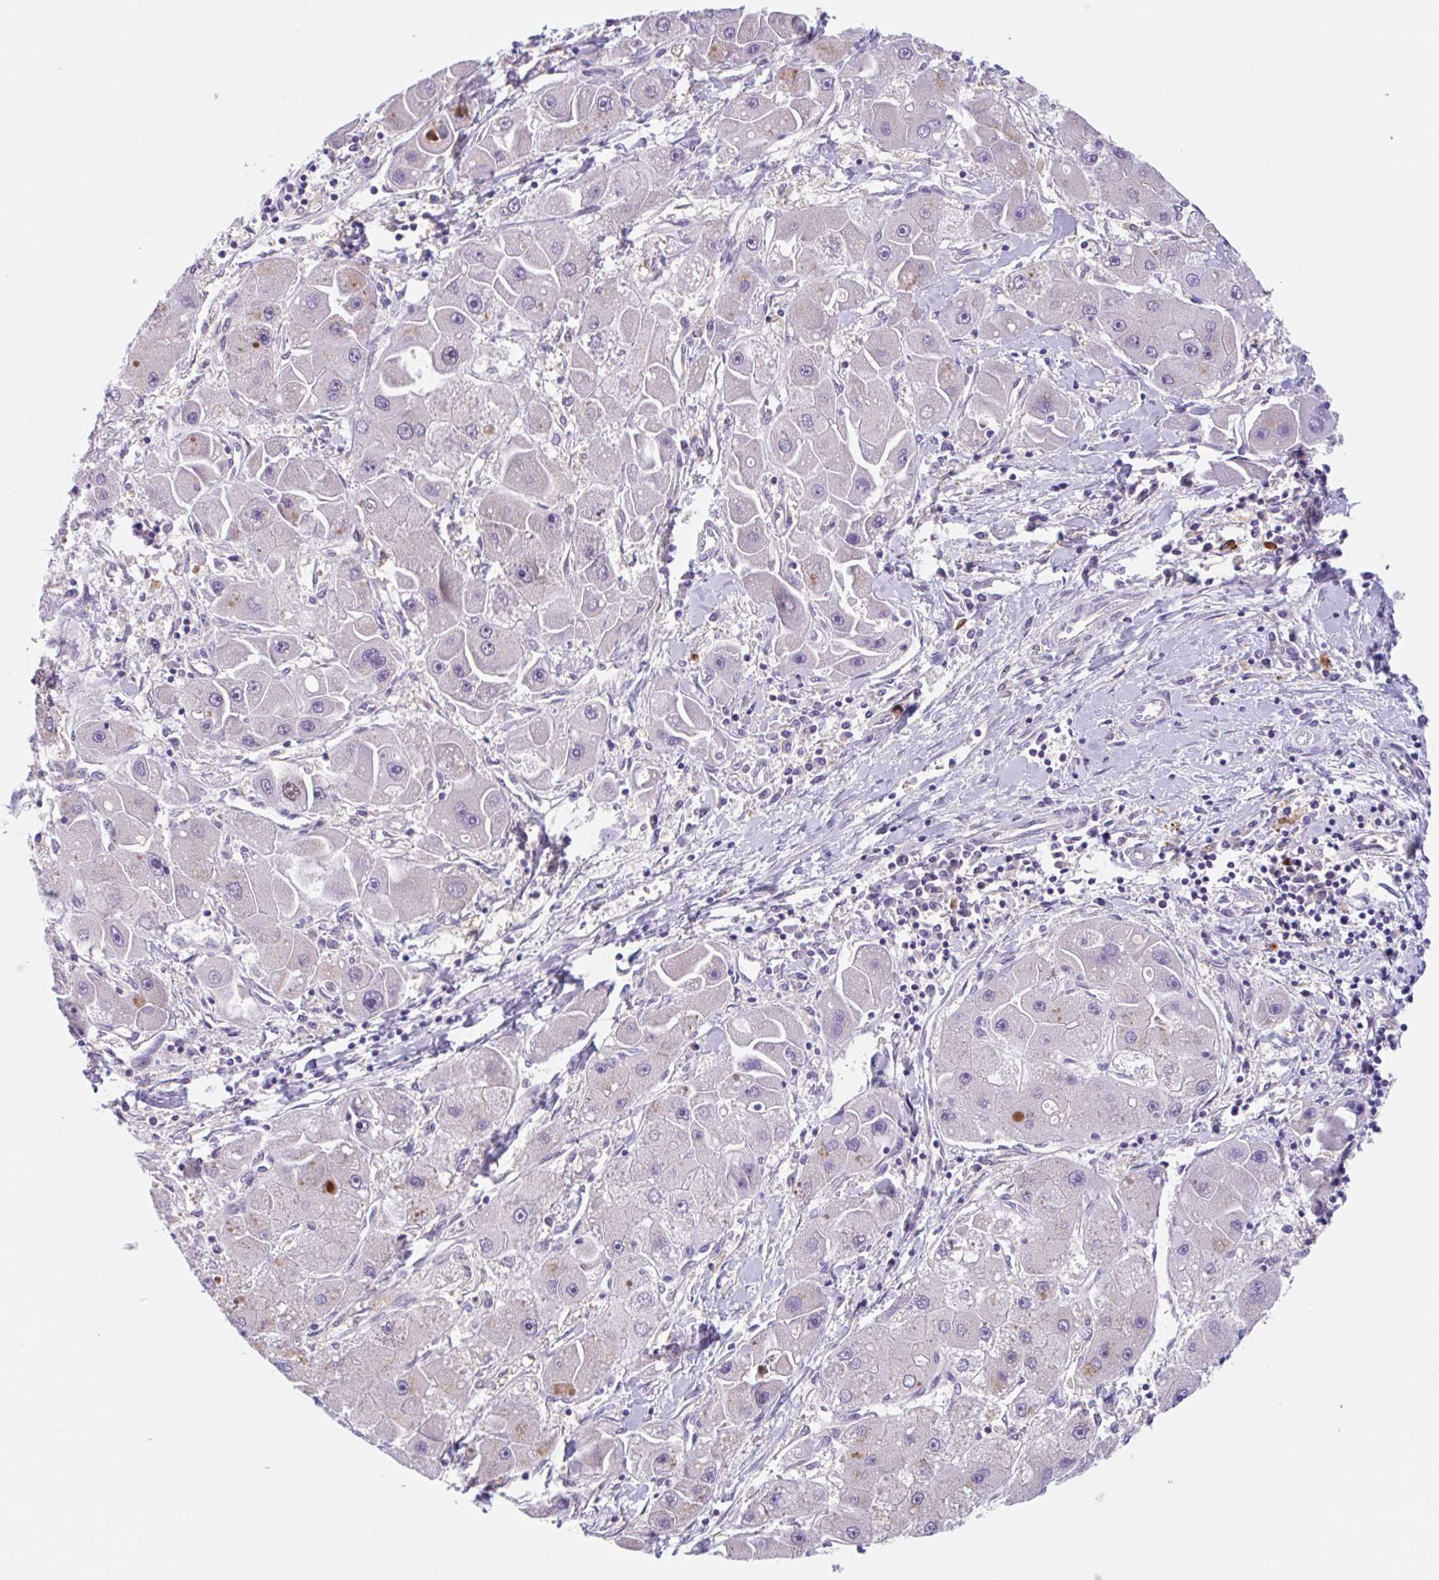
{"staining": {"intensity": "negative", "quantity": "none", "location": "none"}, "tissue": "liver cancer", "cell_type": "Tumor cells", "image_type": "cancer", "snomed": [{"axis": "morphology", "description": "Carcinoma, Hepatocellular, NOS"}, {"axis": "topography", "description": "Liver"}], "caption": "There is no significant positivity in tumor cells of liver cancer.", "gene": "TMEM86A", "patient": {"sex": "male", "age": 24}}